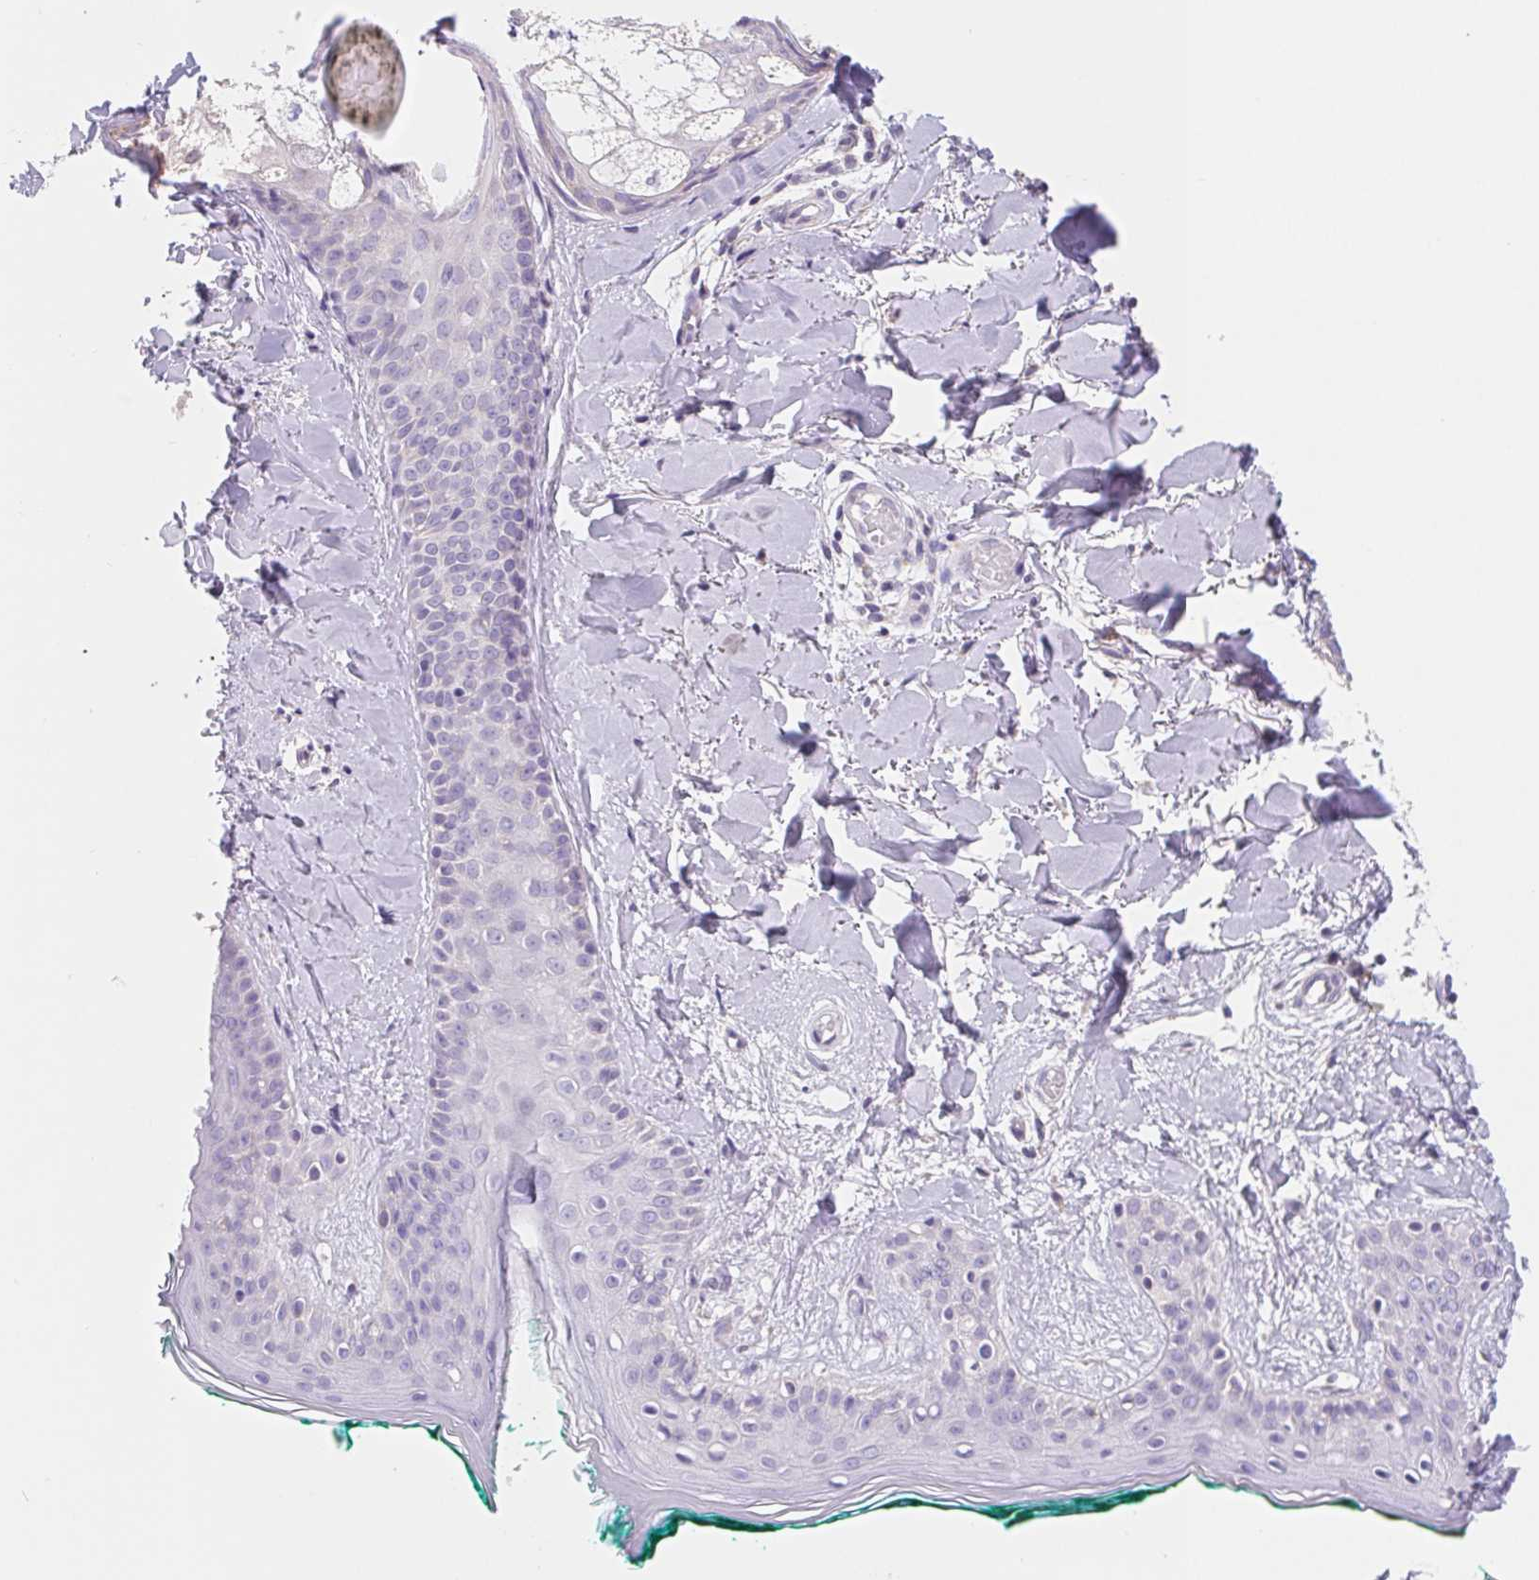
{"staining": {"intensity": "negative", "quantity": "none", "location": "none"}, "tissue": "skin", "cell_type": "Fibroblasts", "image_type": "normal", "snomed": [{"axis": "morphology", "description": "Normal tissue, NOS"}, {"axis": "topography", "description": "Skin"}], "caption": "A high-resolution image shows immunohistochemistry (IHC) staining of benign skin, which displays no significant positivity in fibroblasts. The staining was performed using DAB (3,3'-diaminobenzidine) to visualize the protein expression in brown, while the nuclei were stained in blue with hematoxylin (Magnification: 20x).", "gene": "FKBP6", "patient": {"sex": "female", "age": 34}}